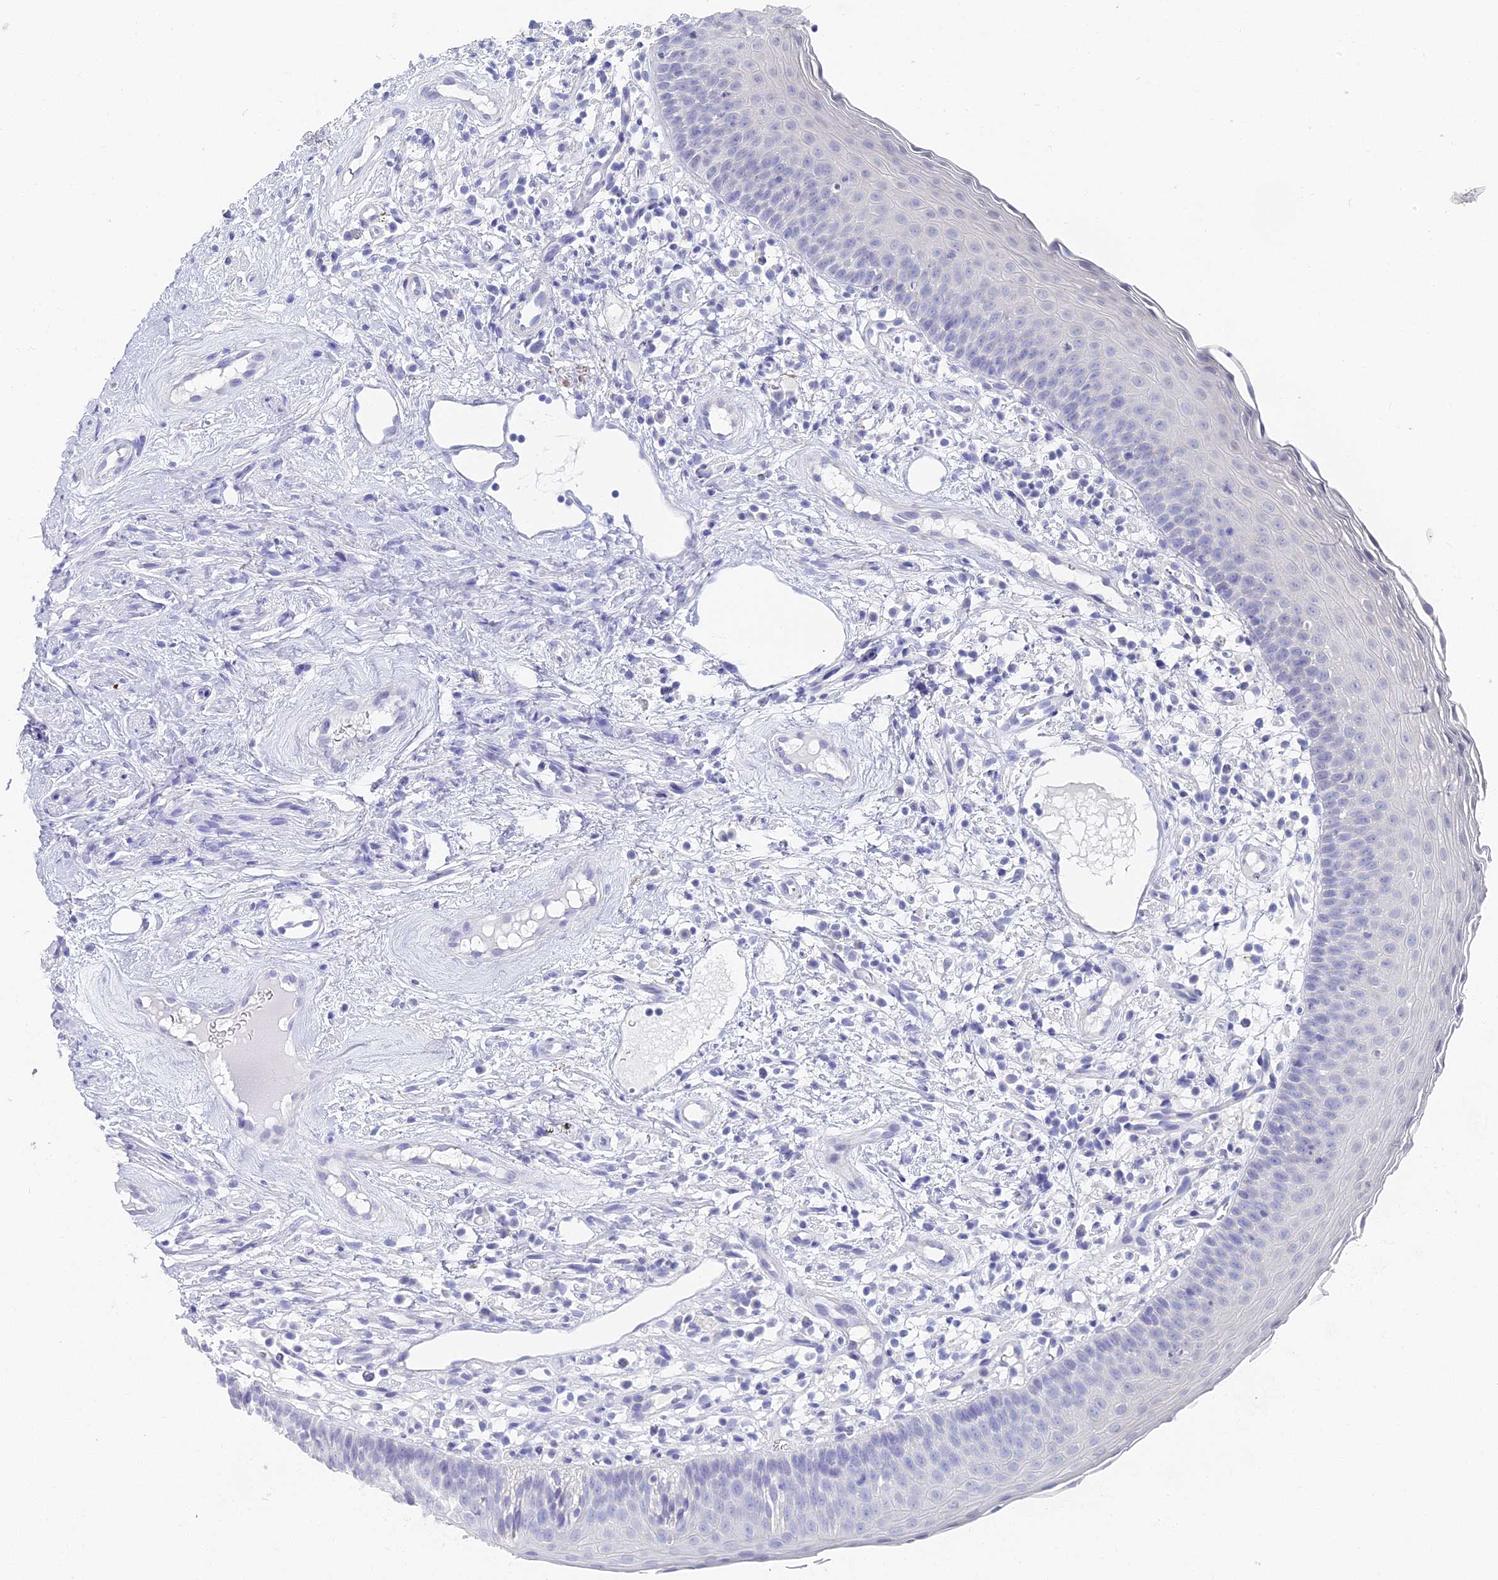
{"staining": {"intensity": "negative", "quantity": "none", "location": "none"}, "tissue": "oral mucosa", "cell_type": "Squamous epithelial cells", "image_type": "normal", "snomed": [{"axis": "morphology", "description": "Normal tissue, NOS"}, {"axis": "topography", "description": "Oral tissue"}], "caption": "The histopathology image demonstrates no significant staining in squamous epithelial cells of oral mucosa. (IHC, brightfield microscopy, high magnification).", "gene": "ALPP", "patient": {"sex": "male", "age": 46}}